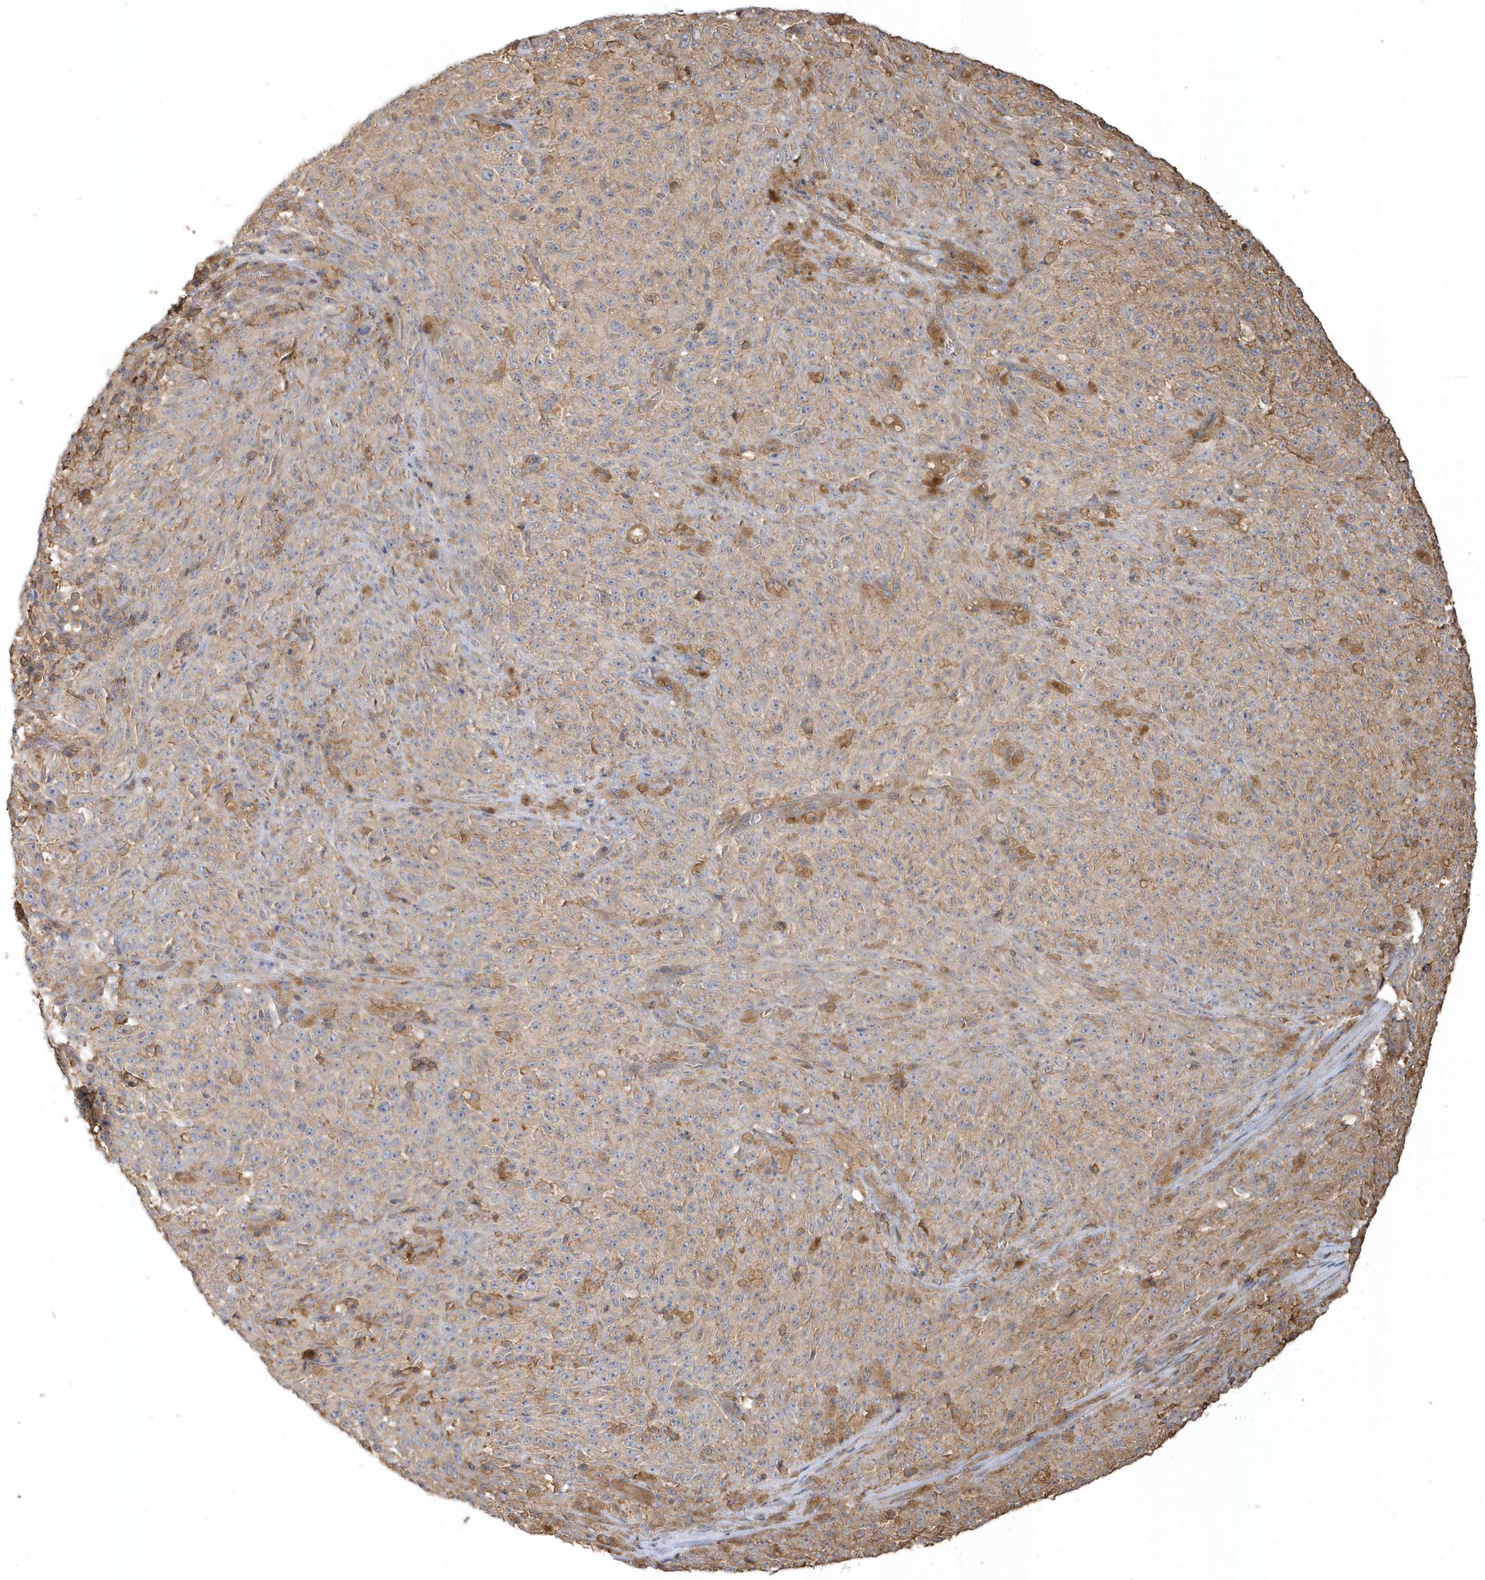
{"staining": {"intensity": "weak", "quantity": ">75%", "location": "cytoplasmic/membranous"}, "tissue": "melanoma", "cell_type": "Tumor cells", "image_type": "cancer", "snomed": [{"axis": "morphology", "description": "Malignant melanoma, NOS"}, {"axis": "topography", "description": "Skin"}], "caption": "Tumor cells display weak cytoplasmic/membranous expression in approximately >75% of cells in malignant melanoma.", "gene": "ZBTB8A", "patient": {"sex": "female", "age": 82}}